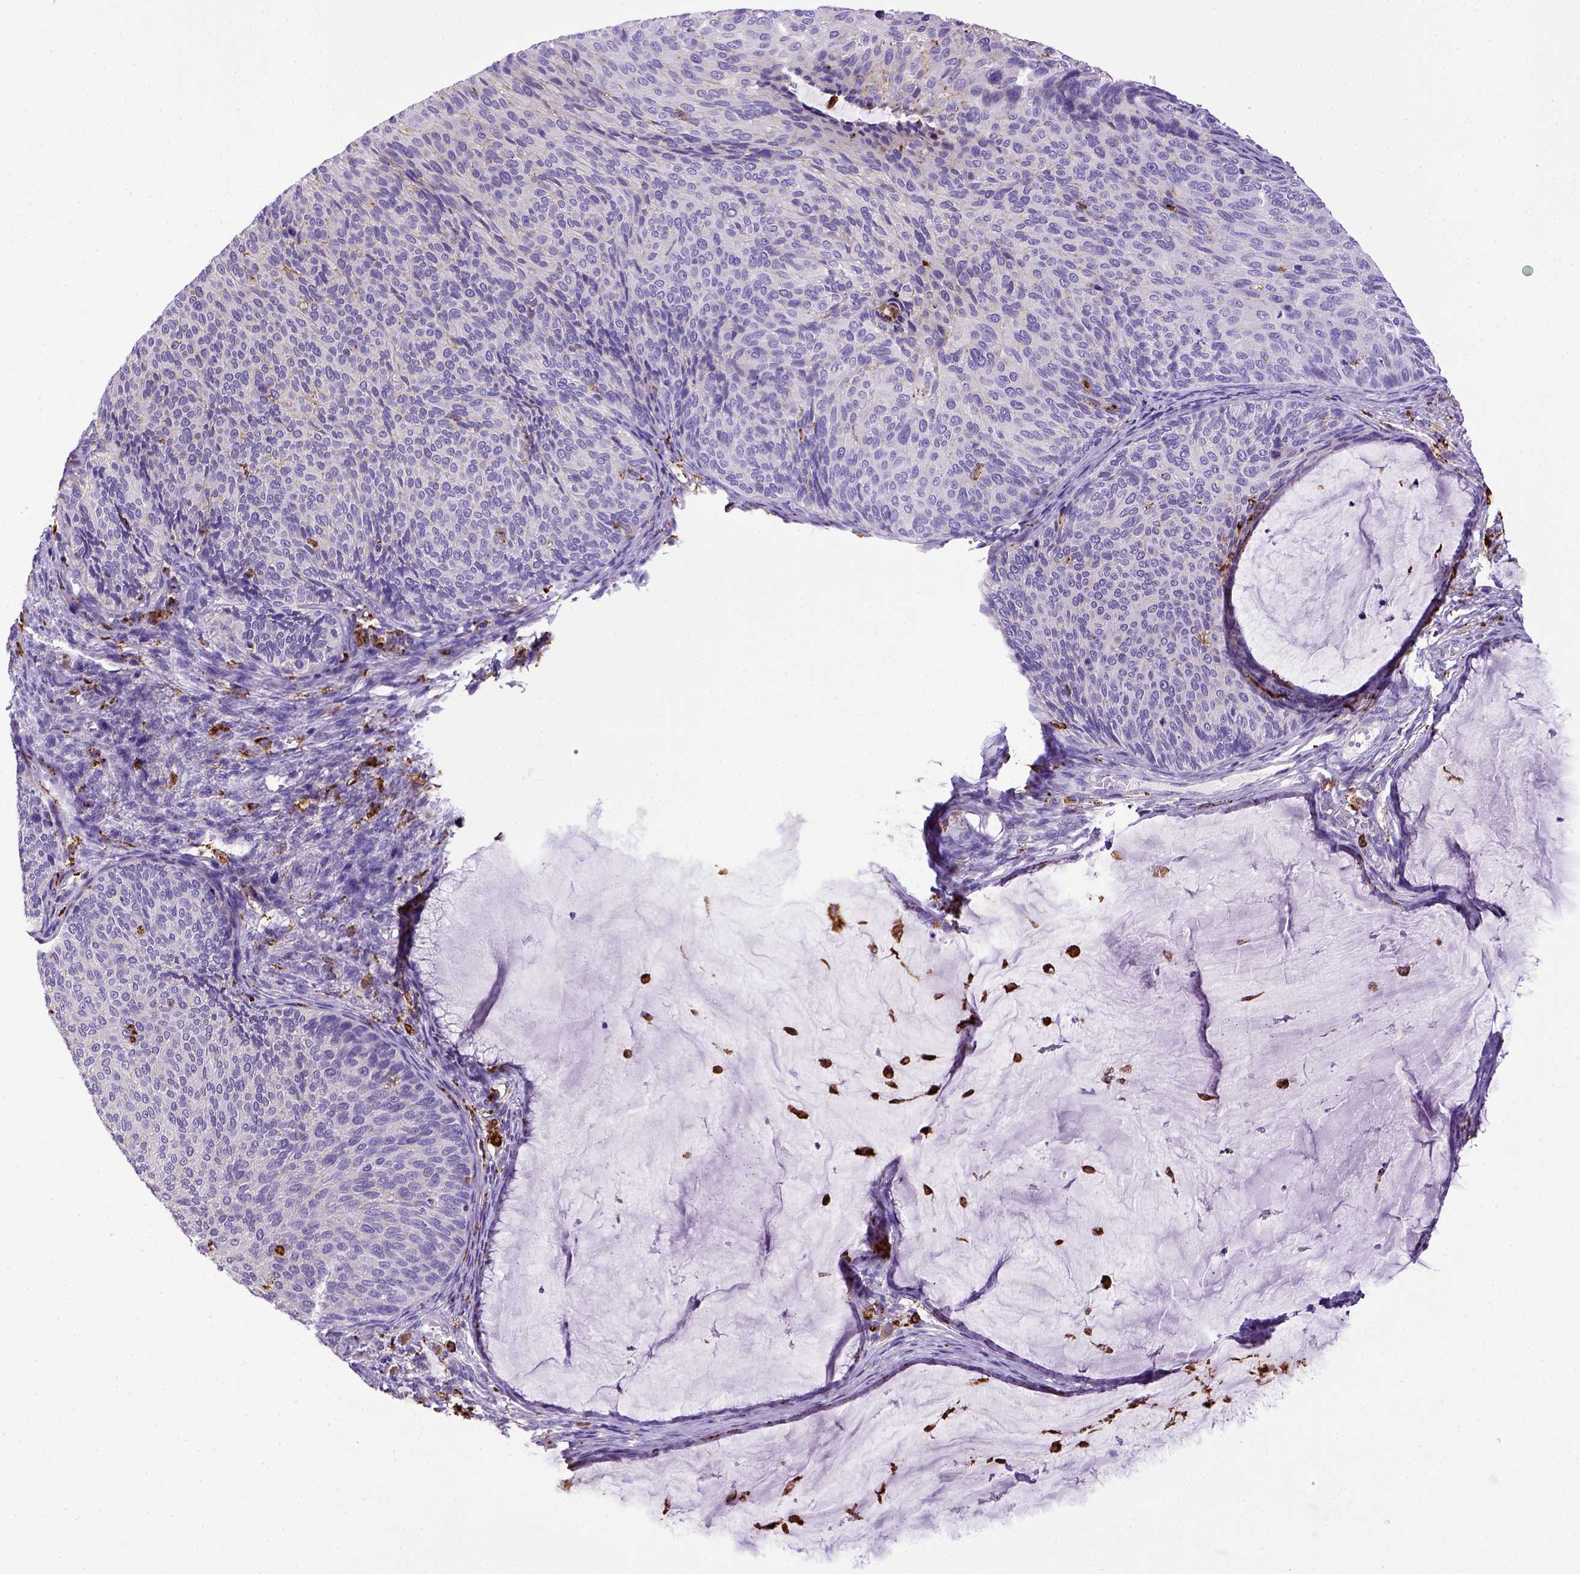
{"staining": {"intensity": "negative", "quantity": "none", "location": "none"}, "tissue": "cervical cancer", "cell_type": "Tumor cells", "image_type": "cancer", "snomed": [{"axis": "morphology", "description": "Squamous cell carcinoma, NOS"}, {"axis": "topography", "description": "Cervix"}], "caption": "This is an immunohistochemistry photomicrograph of human squamous cell carcinoma (cervical). There is no staining in tumor cells.", "gene": "CD68", "patient": {"sex": "female", "age": 36}}